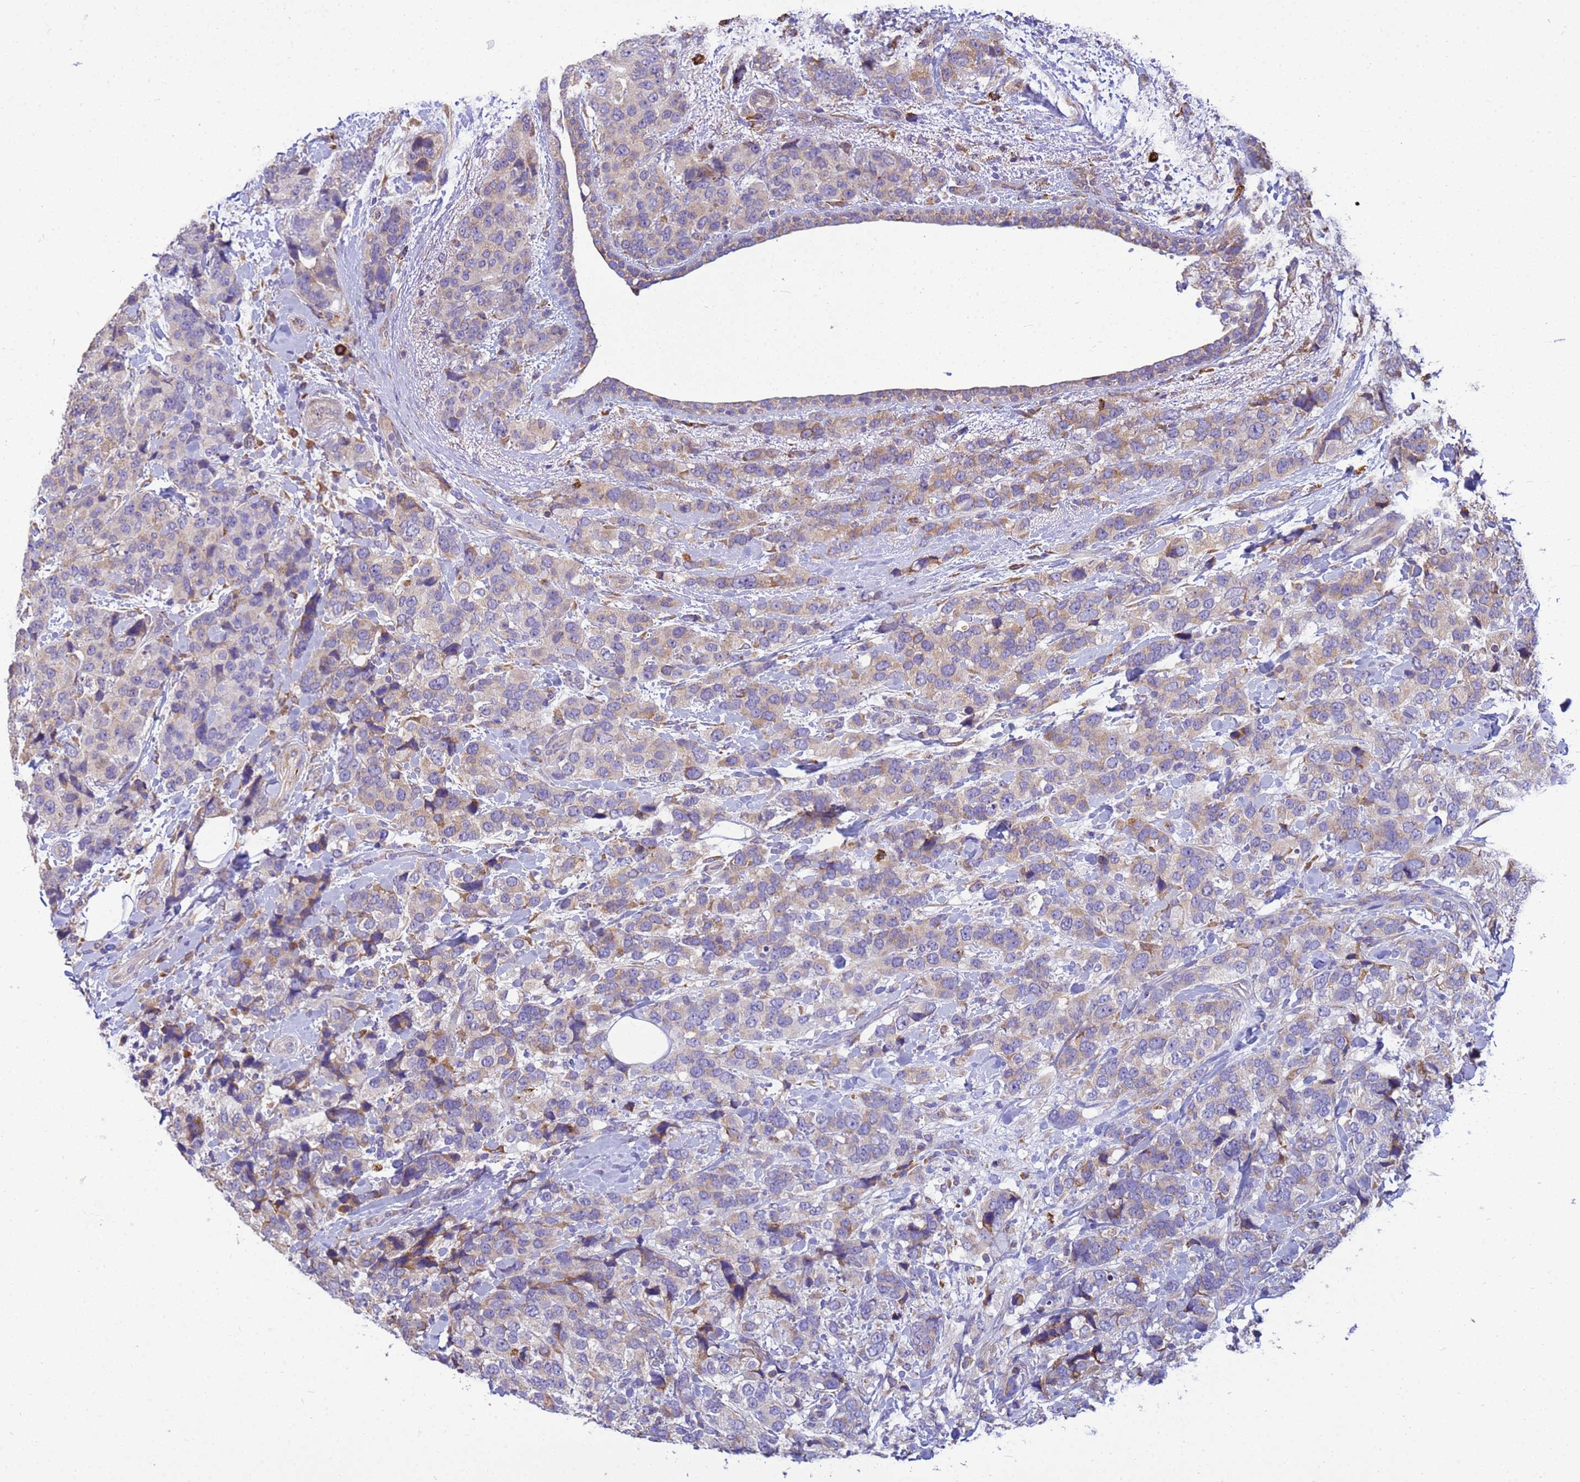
{"staining": {"intensity": "weak", "quantity": "25%-75%", "location": "cytoplasmic/membranous"}, "tissue": "breast cancer", "cell_type": "Tumor cells", "image_type": "cancer", "snomed": [{"axis": "morphology", "description": "Lobular carcinoma"}, {"axis": "topography", "description": "Breast"}], "caption": "Immunohistochemistry (IHC) (DAB (3,3'-diaminobenzidine)) staining of breast lobular carcinoma shows weak cytoplasmic/membranous protein positivity in about 25%-75% of tumor cells. (DAB IHC, brown staining for protein, blue staining for nuclei).", "gene": "THAP5", "patient": {"sex": "female", "age": 59}}